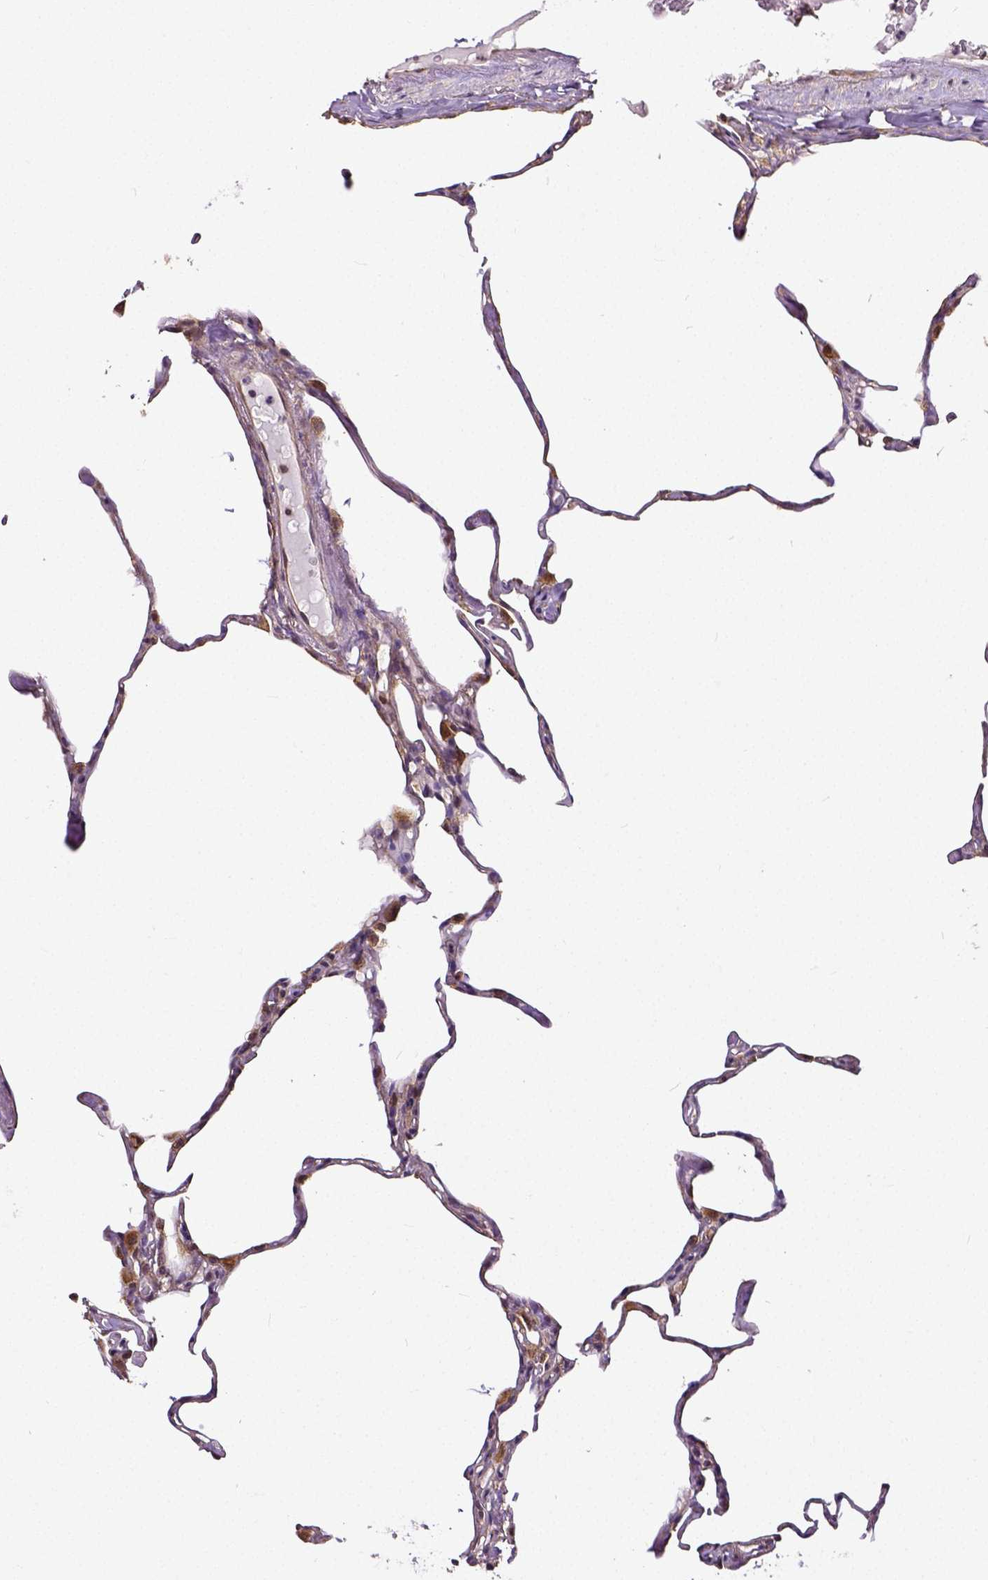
{"staining": {"intensity": "moderate", "quantity": "25%-75%", "location": "cytoplasmic/membranous"}, "tissue": "lung", "cell_type": "Alveolar cells", "image_type": "normal", "snomed": [{"axis": "morphology", "description": "Normal tissue, NOS"}, {"axis": "topography", "description": "Lung"}], "caption": "Protein analysis of normal lung demonstrates moderate cytoplasmic/membranous positivity in about 25%-75% of alveolar cells.", "gene": "DICER1", "patient": {"sex": "male", "age": 65}}